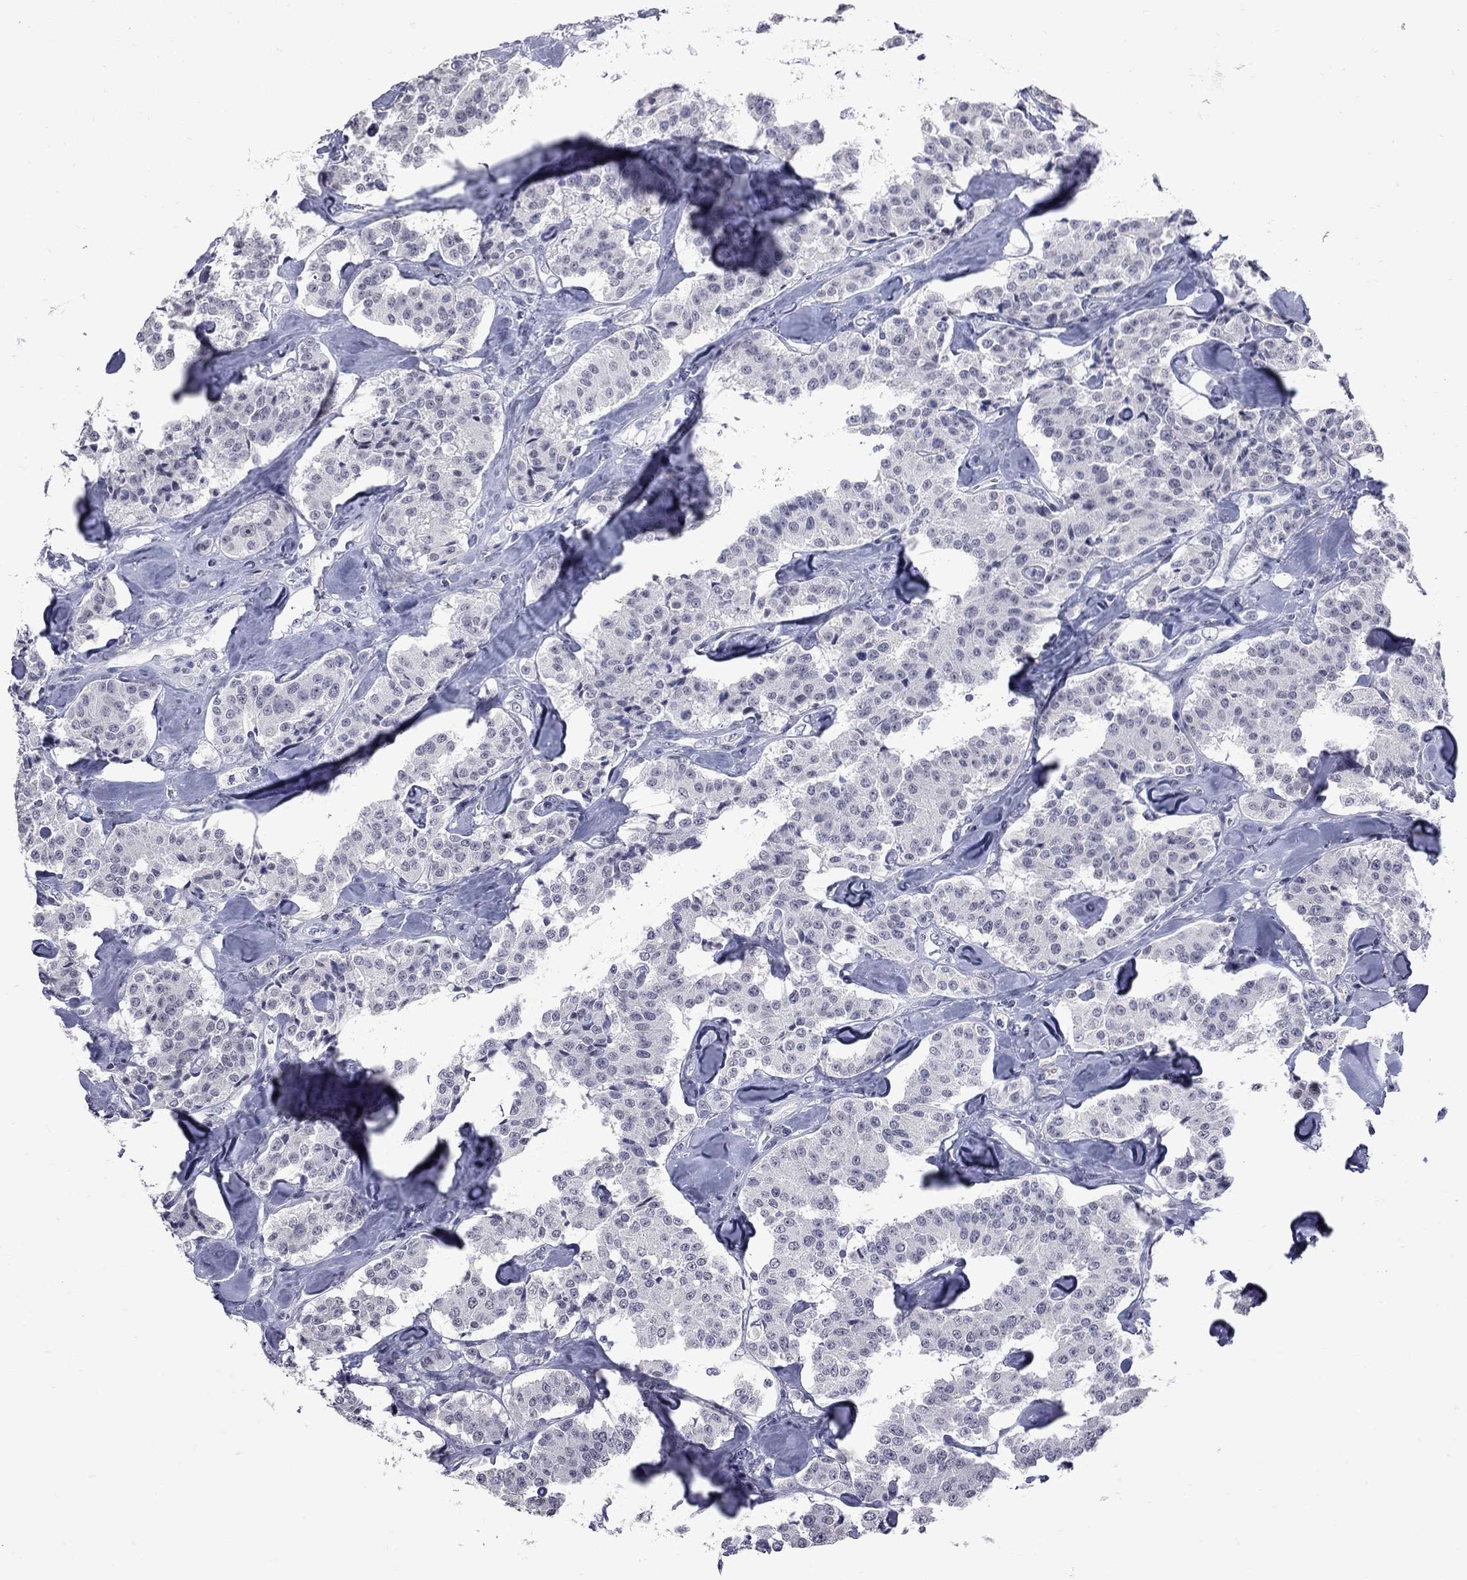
{"staining": {"intensity": "negative", "quantity": "none", "location": "none"}, "tissue": "carcinoid", "cell_type": "Tumor cells", "image_type": "cancer", "snomed": [{"axis": "morphology", "description": "Carcinoid, malignant, NOS"}, {"axis": "topography", "description": "Pancreas"}], "caption": "Tumor cells are negative for brown protein staining in malignant carcinoid.", "gene": "ZNF154", "patient": {"sex": "male", "age": 41}}